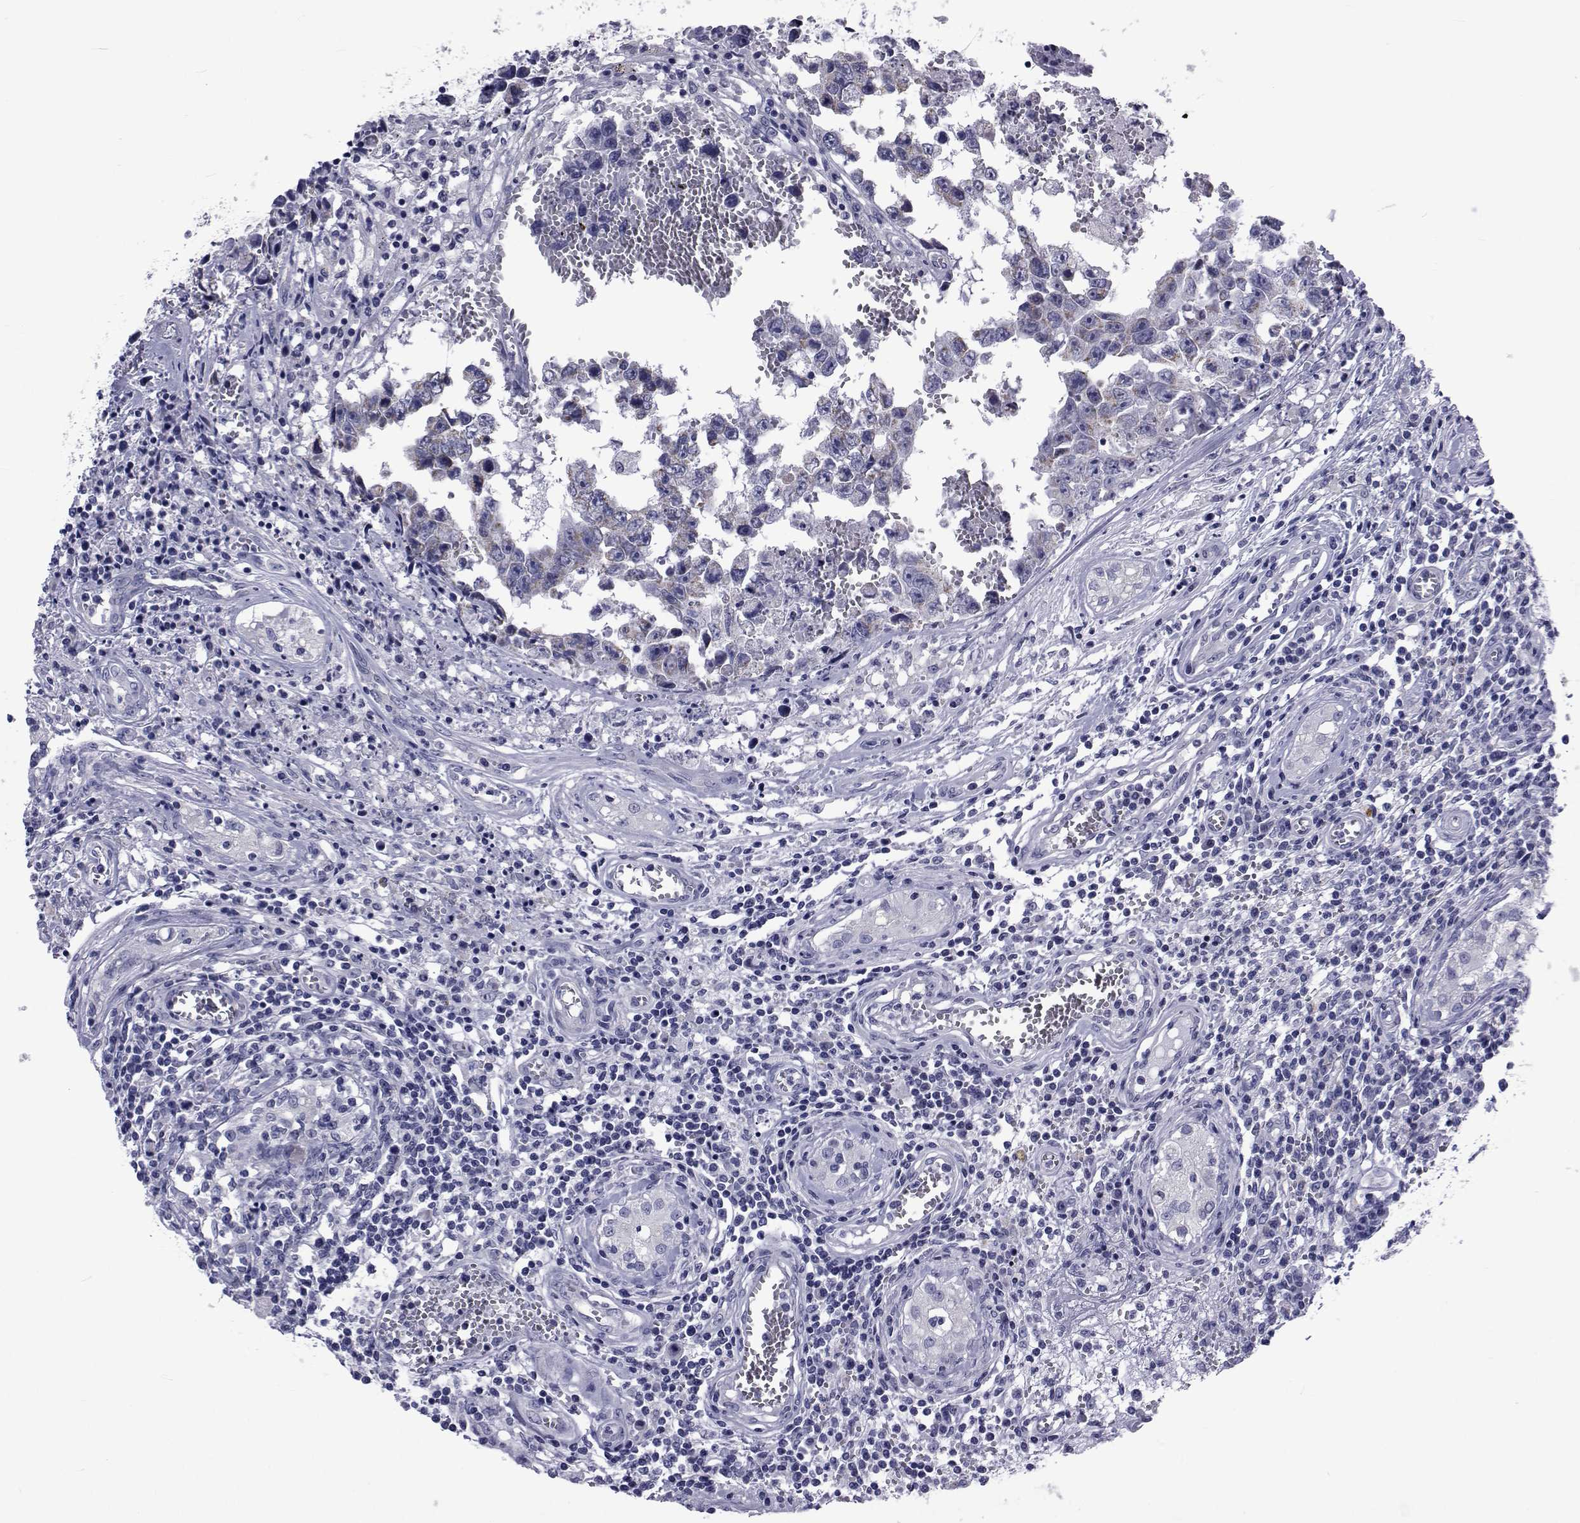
{"staining": {"intensity": "negative", "quantity": "none", "location": "none"}, "tissue": "testis cancer", "cell_type": "Tumor cells", "image_type": "cancer", "snomed": [{"axis": "morphology", "description": "Carcinoma, Embryonal, NOS"}, {"axis": "topography", "description": "Testis"}], "caption": "There is no significant positivity in tumor cells of embryonal carcinoma (testis). (DAB (3,3'-diaminobenzidine) IHC visualized using brightfield microscopy, high magnification).", "gene": "GKAP1", "patient": {"sex": "male", "age": 36}}